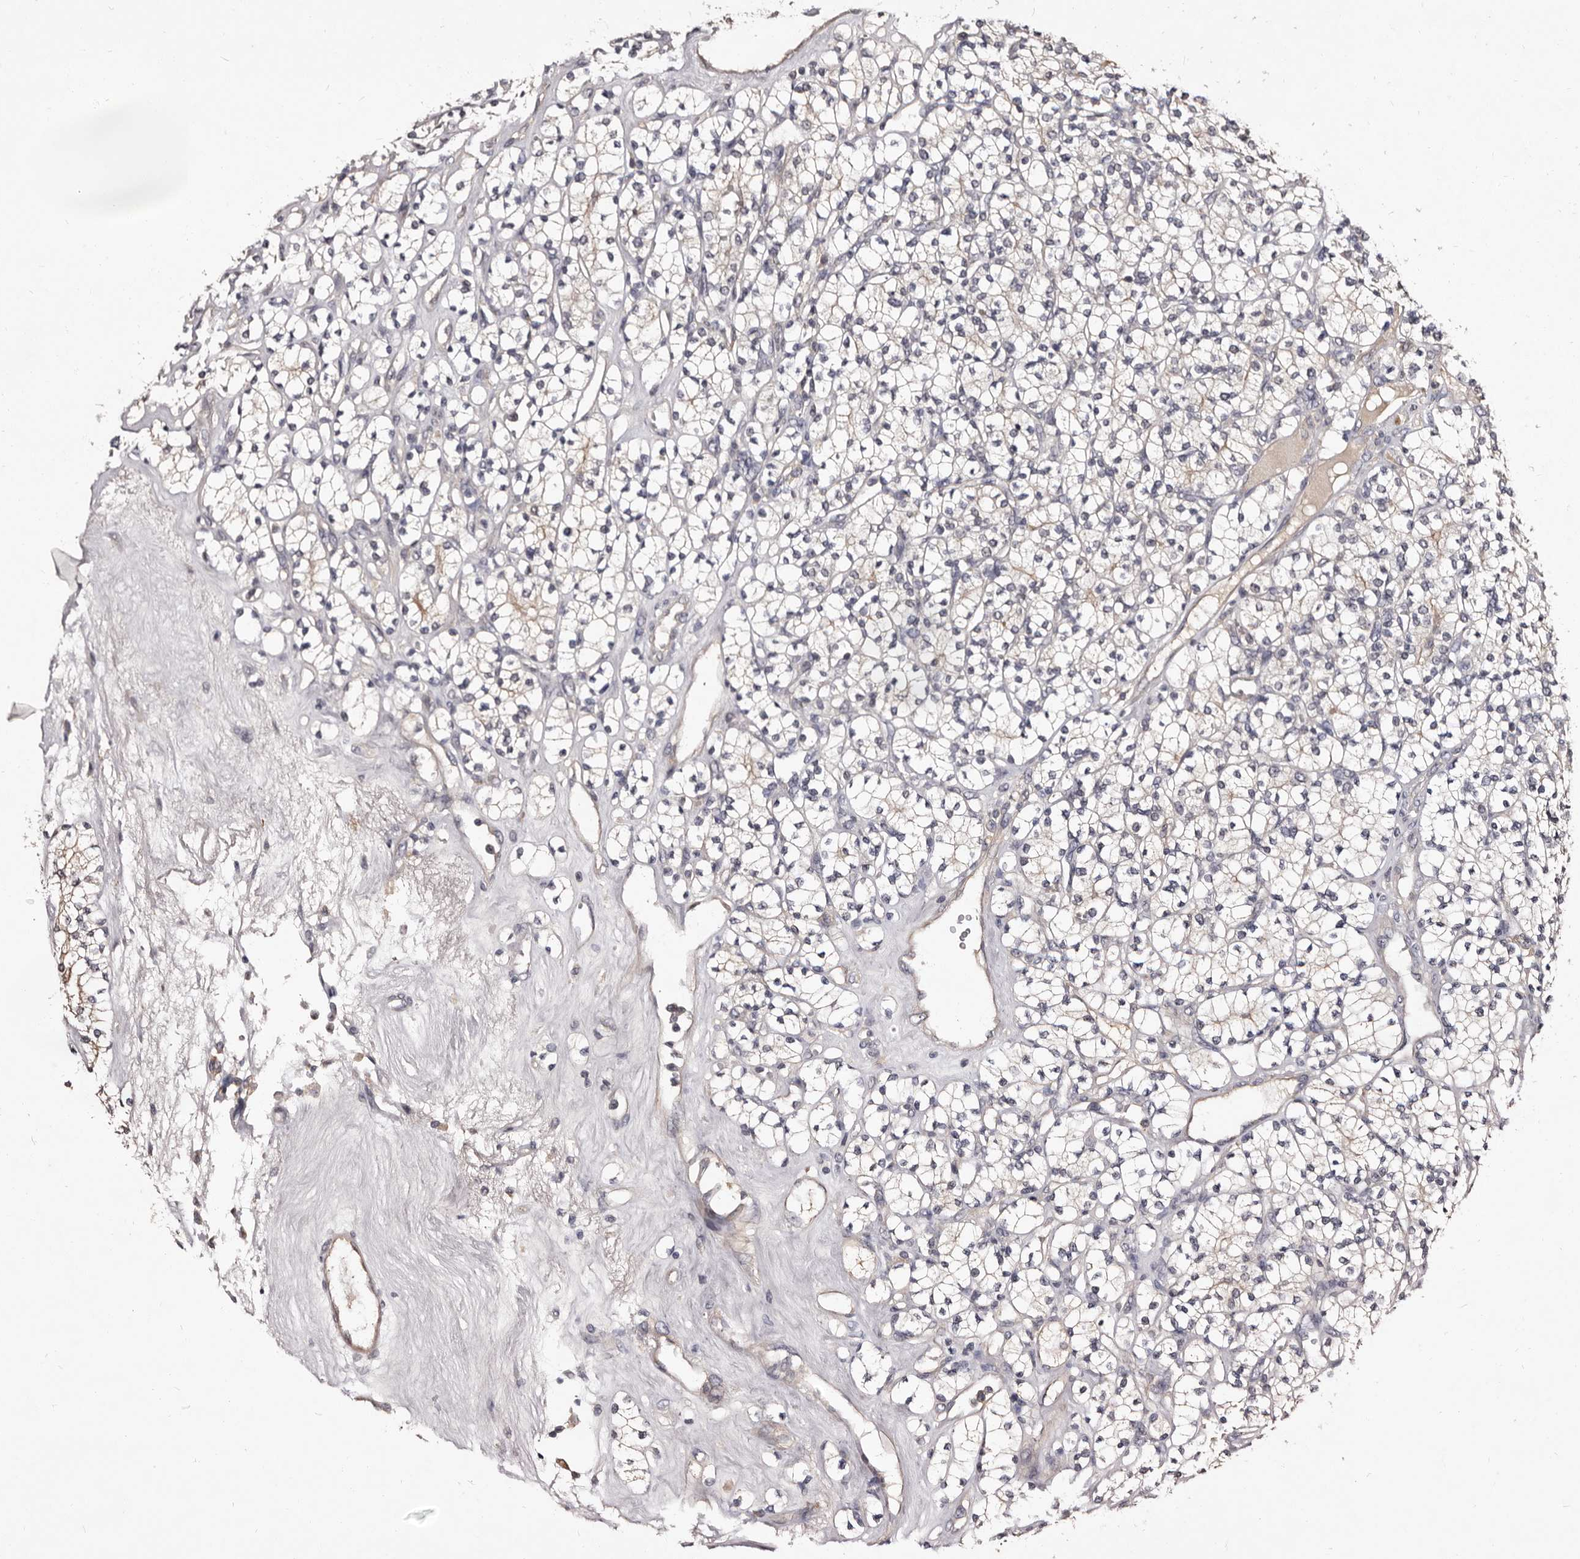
{"staining": {"intensity": "negative", "quantity": "none", "location": "none"}, "tissue": "renal cancer", "cell_type": "Tumor cells", "image_type": "cancer", "snomed": [{"axis": "morphology", "description": "Adenocarcinoma, NOS"}, {"axis": "topography", "description": "Kidney"}], "caption": "The micrograph reveals no significant expression in tumor cells of renal cancer.", "gene": "LANCL2", "patient": {"sex": "male", "age": 77}}